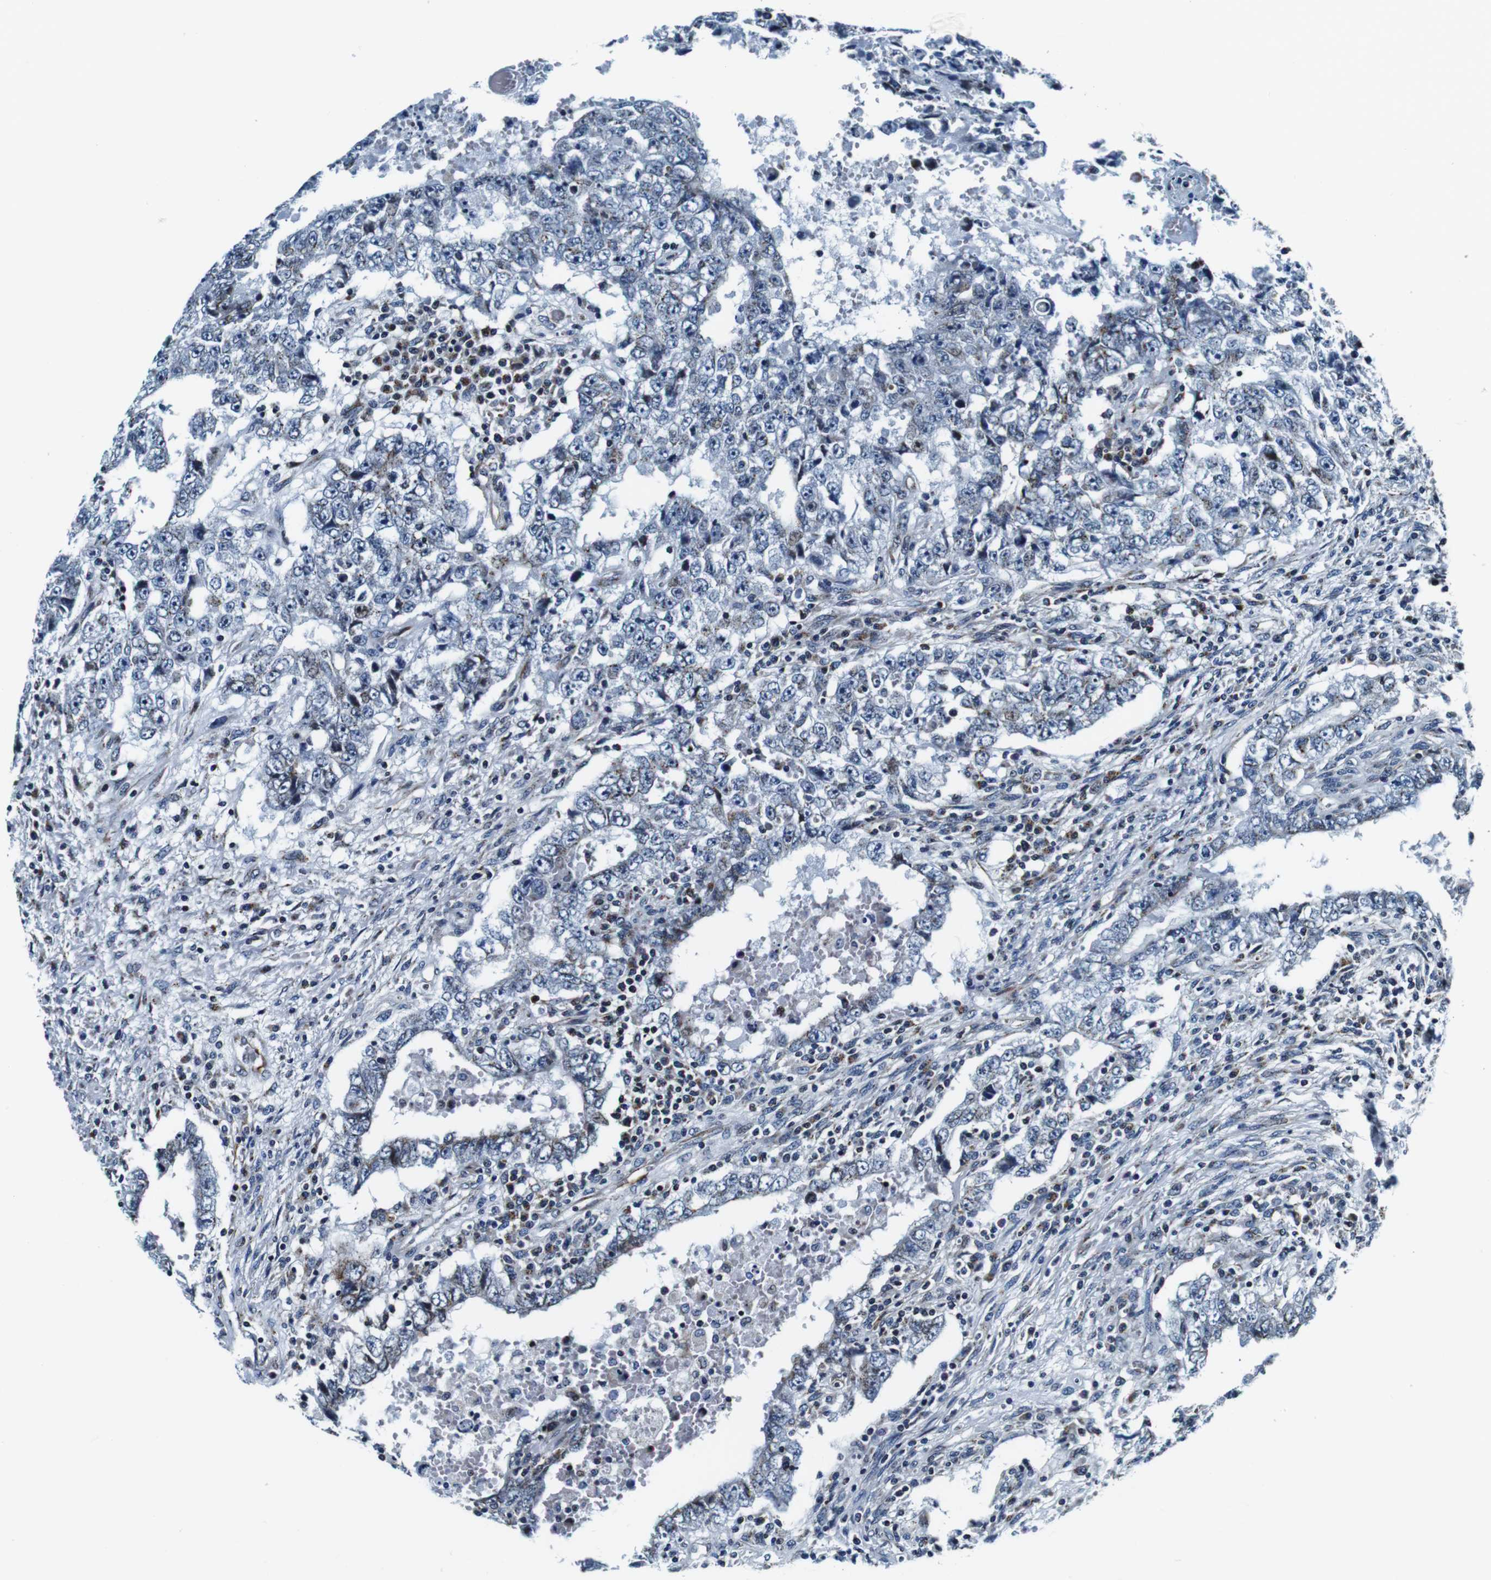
{"staining": {"intensity": "negative", "quantity": "none", "location": "none"}, "tissue": "testis cancer", "cell_type": "Tumor cells", "image_type": "cancer", "snomed": [{"axis": "morphology", "description": "Carcinoma, Embryonal, NOS"}, {"axis": "topography", "description": "Testis"}], "caption": "This histopathology image is of testis cancer (embryonal carcinoma) stained with immunohistochemistry (IHC) to label a protein in brown with the nuclei are counter-stained blue. There is no positivity in tumor cells. (Immunohistochemistry, brightfield microscopy, high magnification).", "gene": "FAR2", "patient": {"sex": "male", "age": 26}}